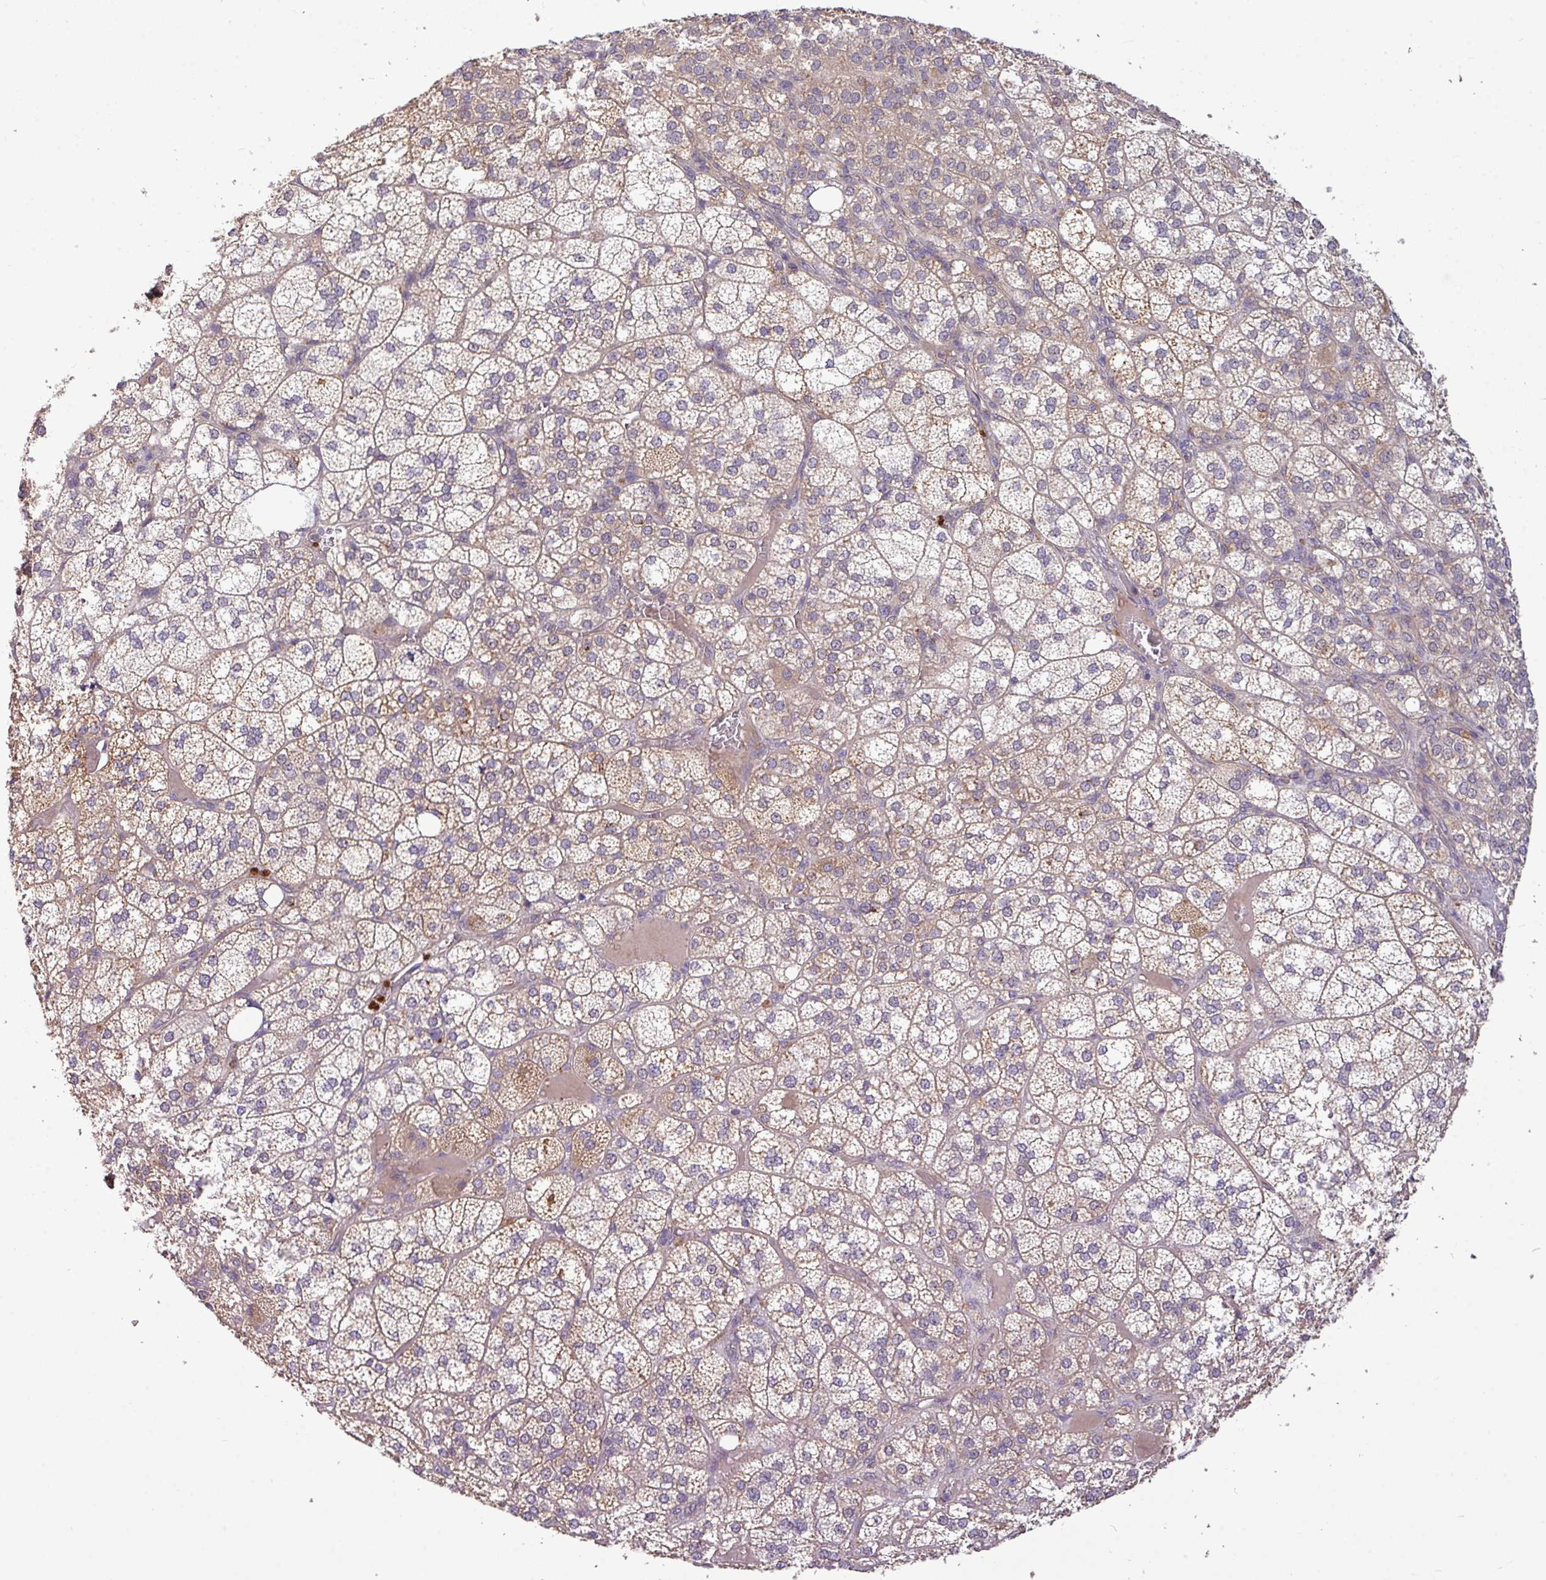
{"staining": {"intensity": "moderate", "quantity": ">75%", "location": "cytoplasmic/membranous"}, "tissue": "adrenal gland", "cell_type": "Glandular cells", "image_type": "normal", "snomed": [{"axis": "morphology", "description": "Normal tissue, NOS"}, {"axis": "topography", "description": "Adrenal gland"}], "caption": "Immunohistochemistry (IHC) histopathology image of unremarkable adrenal gland: human adrenal gland stained using IHC shows medium levels of moderate protein expression localized specifically in the cytoplasmic/membranous of glandular cells, appearing as a cytoplasmic/membranous brown color.", "gene": "PAPLN", "patient": {"sex": "female", "age": 60}}